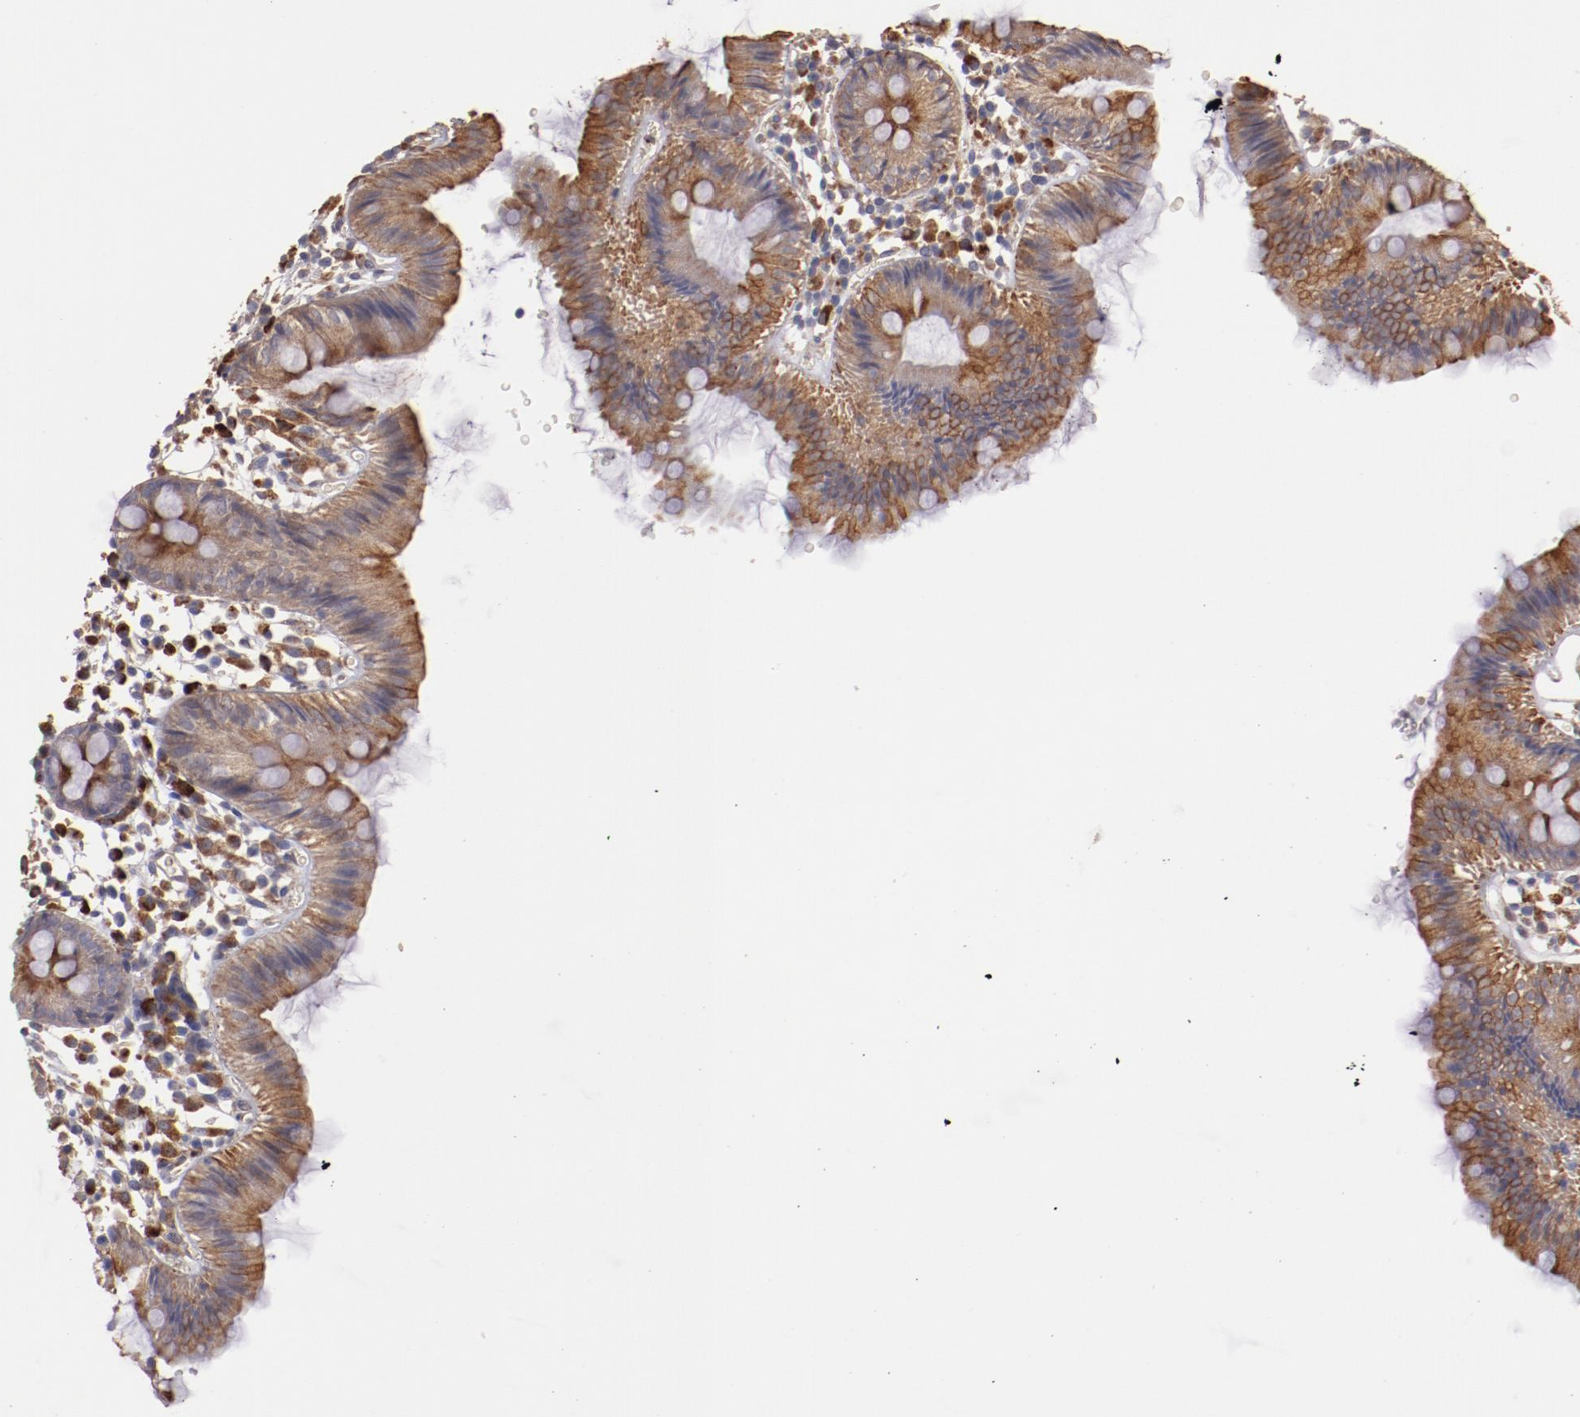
{"staining": {"intensity": "moderate", "quantity": ">75%", "location": "cytoplasmic/membranous"}, "tissue": "colon", "cell_type": "Endothelial cells", "image_type": "normal", "snomed": [{"axis": "morphology", "description": "Normal tissue, NOS"}, {"axis": "topography", "description": "Colon"}], "caption": "This histopathology image shows IHC staining of normal colon, with medium moderate cytoplasmic/membranous expression in approximately >75% of endothelial cells.", "gene": "SRRD", "patient": {"sex": "male", "age": 14}}